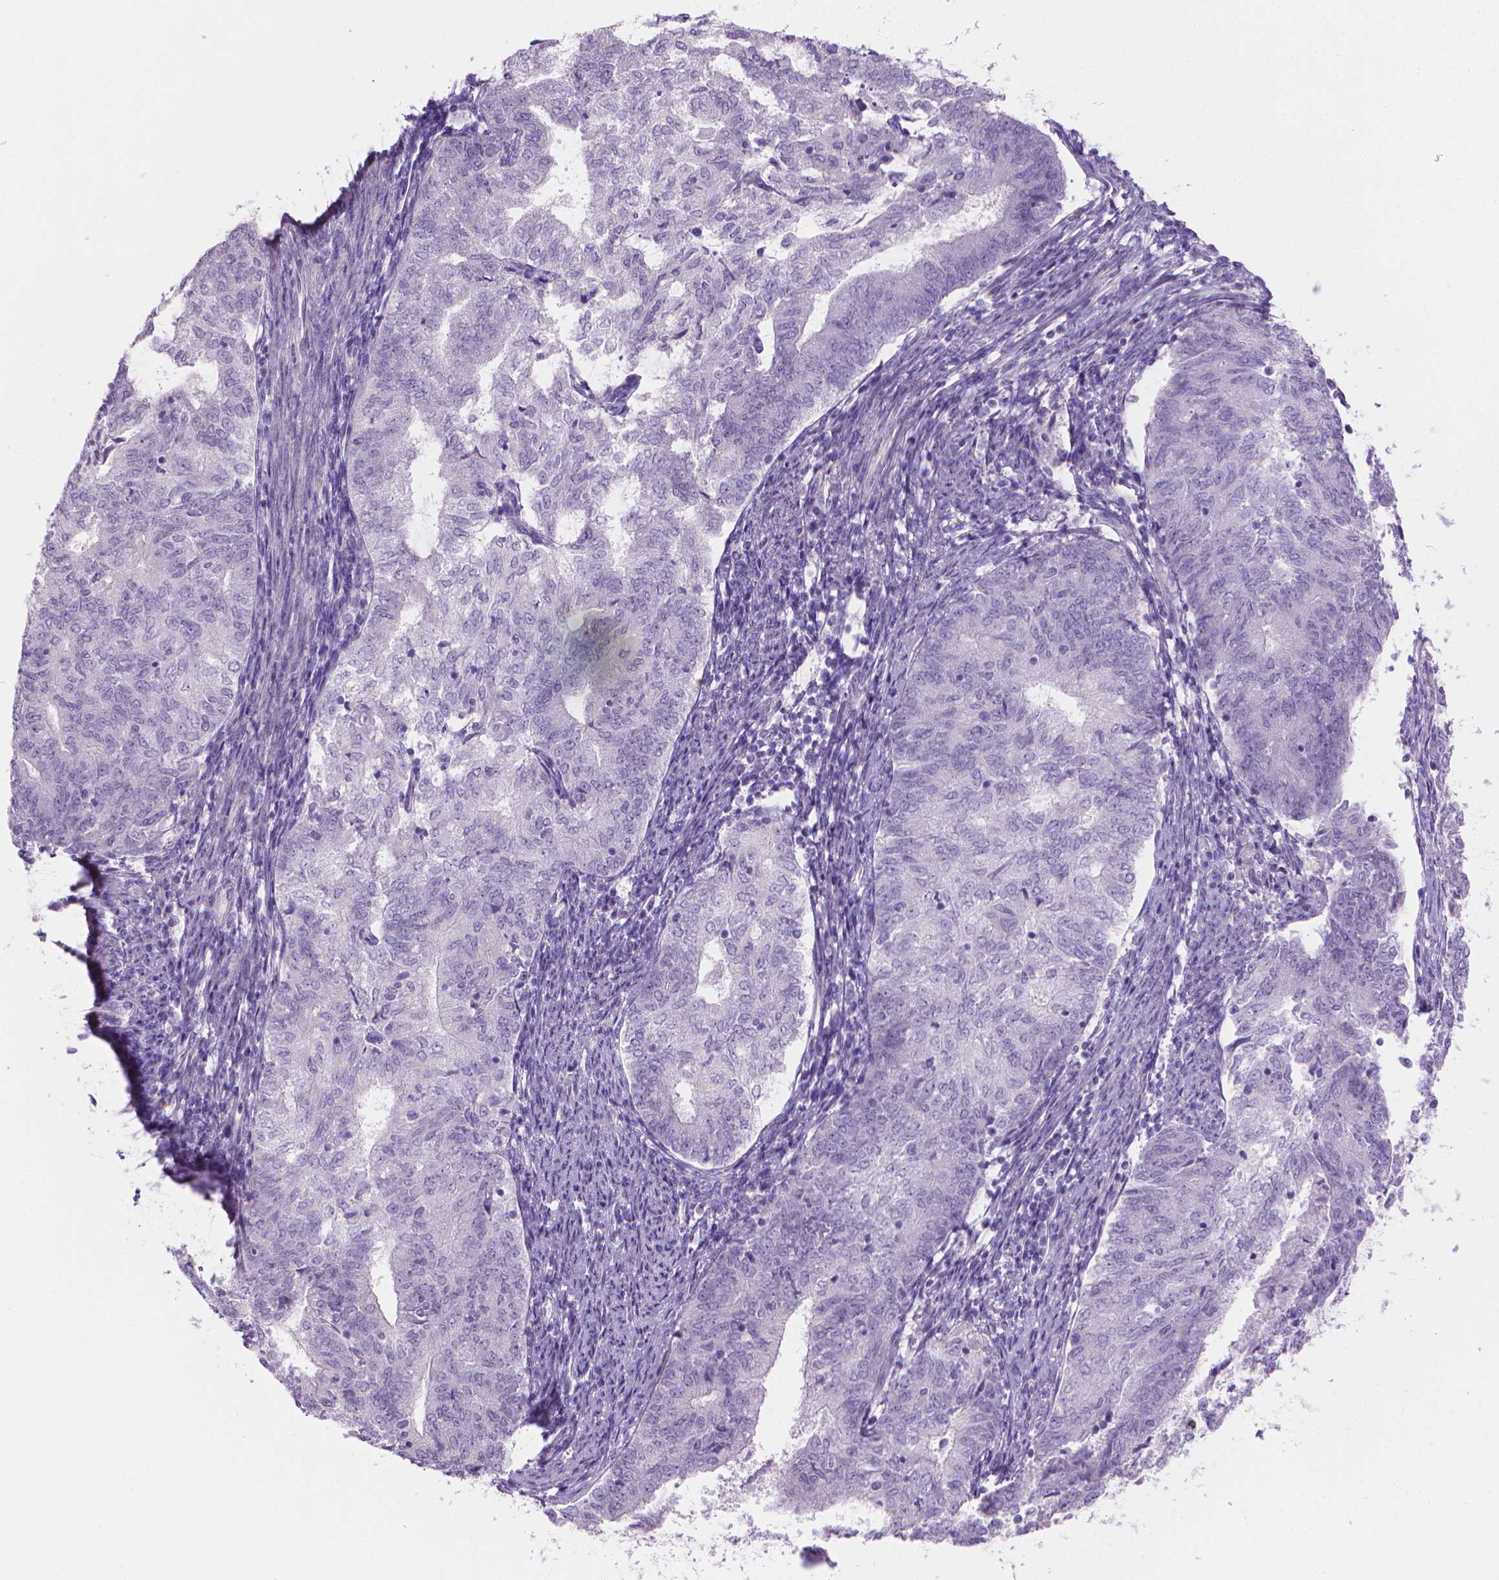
{"staining": {"intensity": "negative", "quantity": "none", "location": "none"}, "tissue": "endometrial cancer", "cell_type": "Tumor cells", "image_type": "cancer", "snomed": [{"axis": "morphology", "description": "Adenocarcinoma, NOS"}, {"axis": "topography", "description": "Endometrium"}], "caption": "Adenocarcinoma (endometrial) stained for a protein using immunohistochemistry shows no positivity tumor cells.", "gene": "GSDMA", "patient": {"sex": "female", "age": 65}}